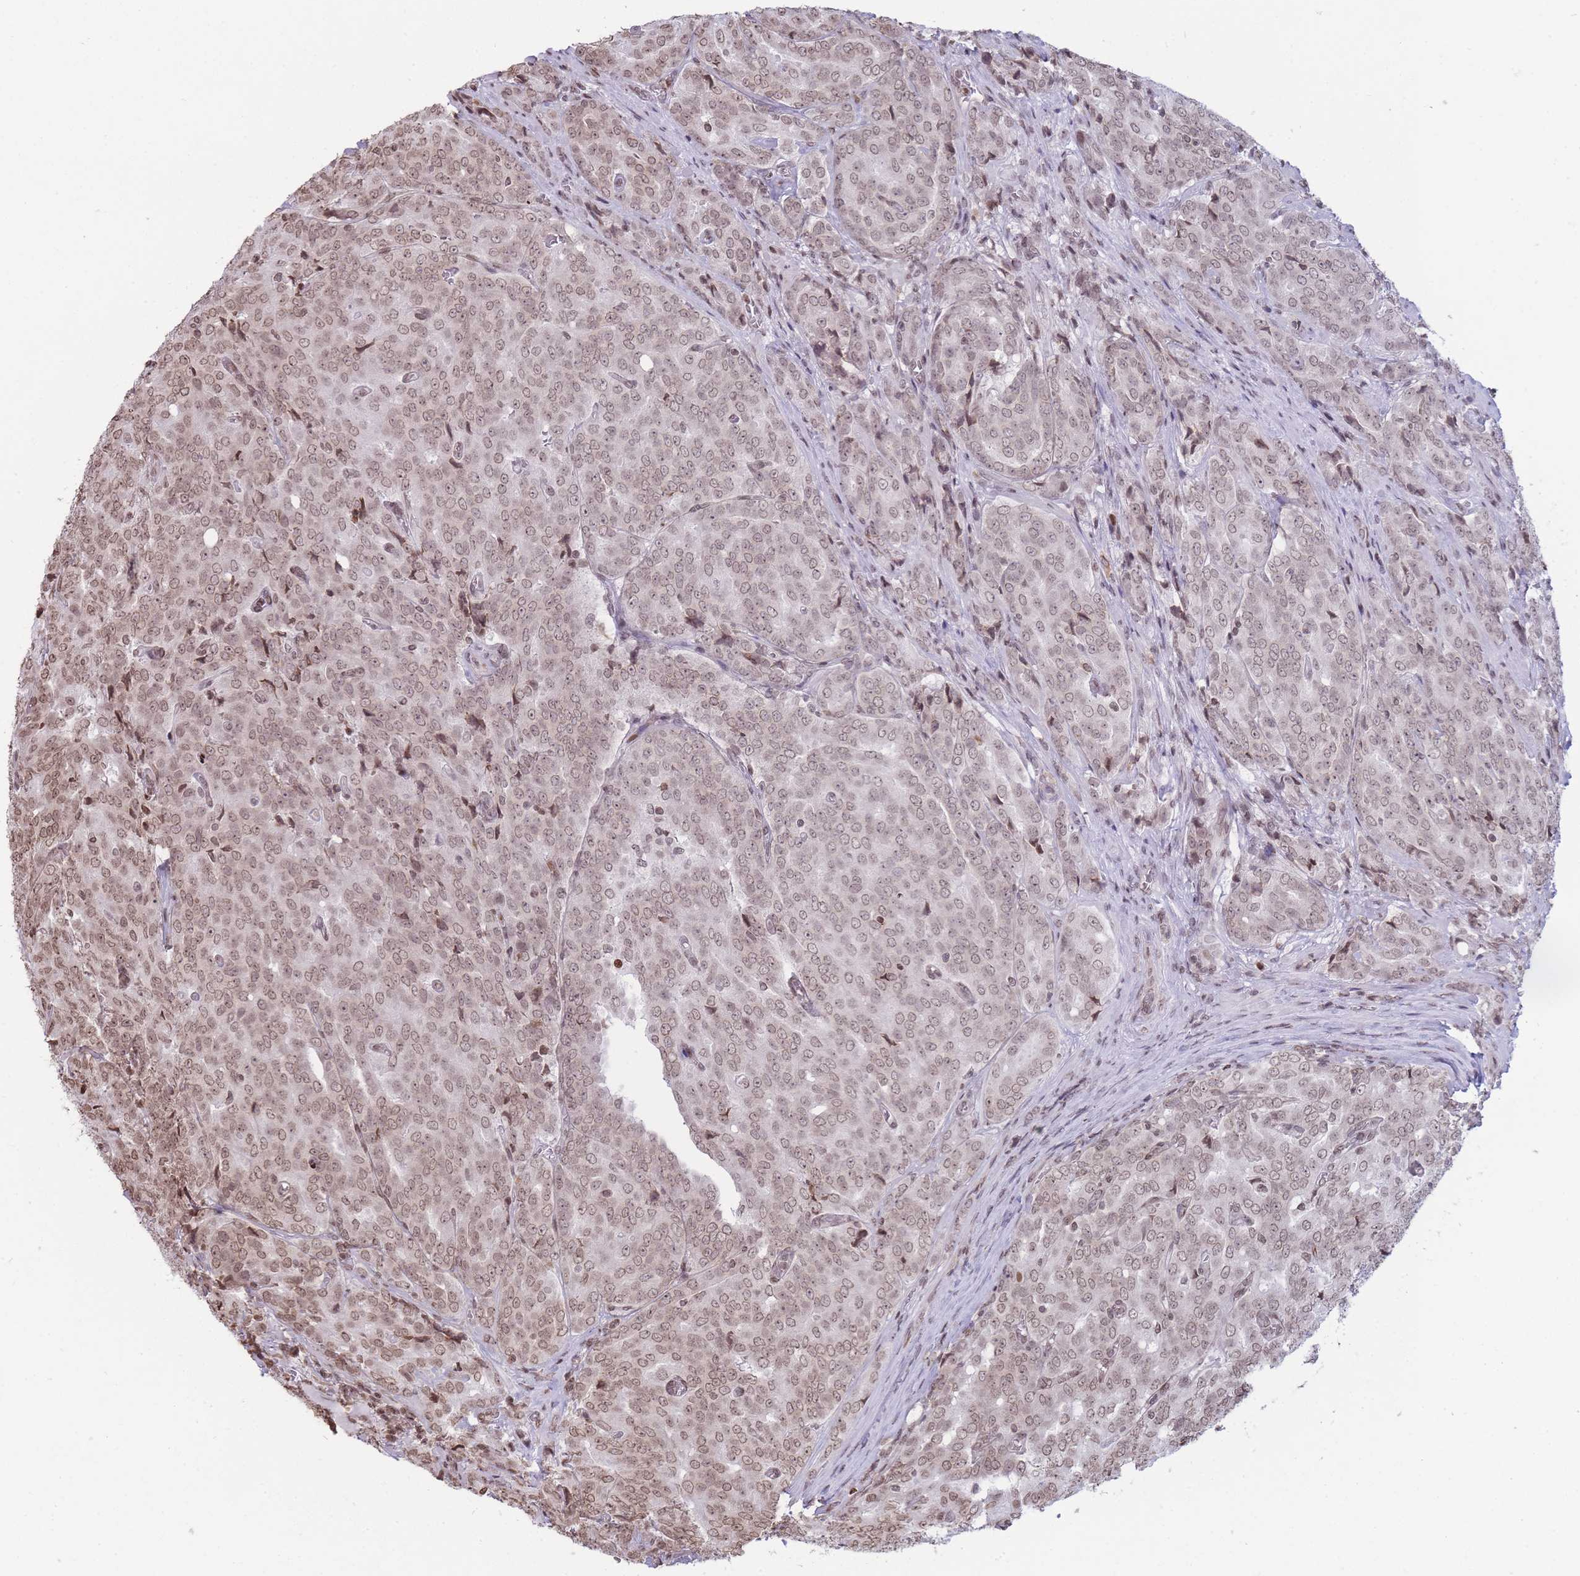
{"staining": {"intensity": "moderate", "quantity": ">75%", "location": "nuclear"}, "tissue": "prostate cancer", "cell_type": "Tumor cells", "image_type": "cancer", "snomed": [{"axis": "morphology", "description": "Adenocarcinoma, High grade"}, {"axis": "topography", "description": "Prostate"}], "caption": "Prostate adenocarcinoma (high-grade) stained for a protein exhibits moderate nuclear positivity in tumor cells.", "gene": "SHISAL1", "patient": {"sex": "male", "age": 68}}